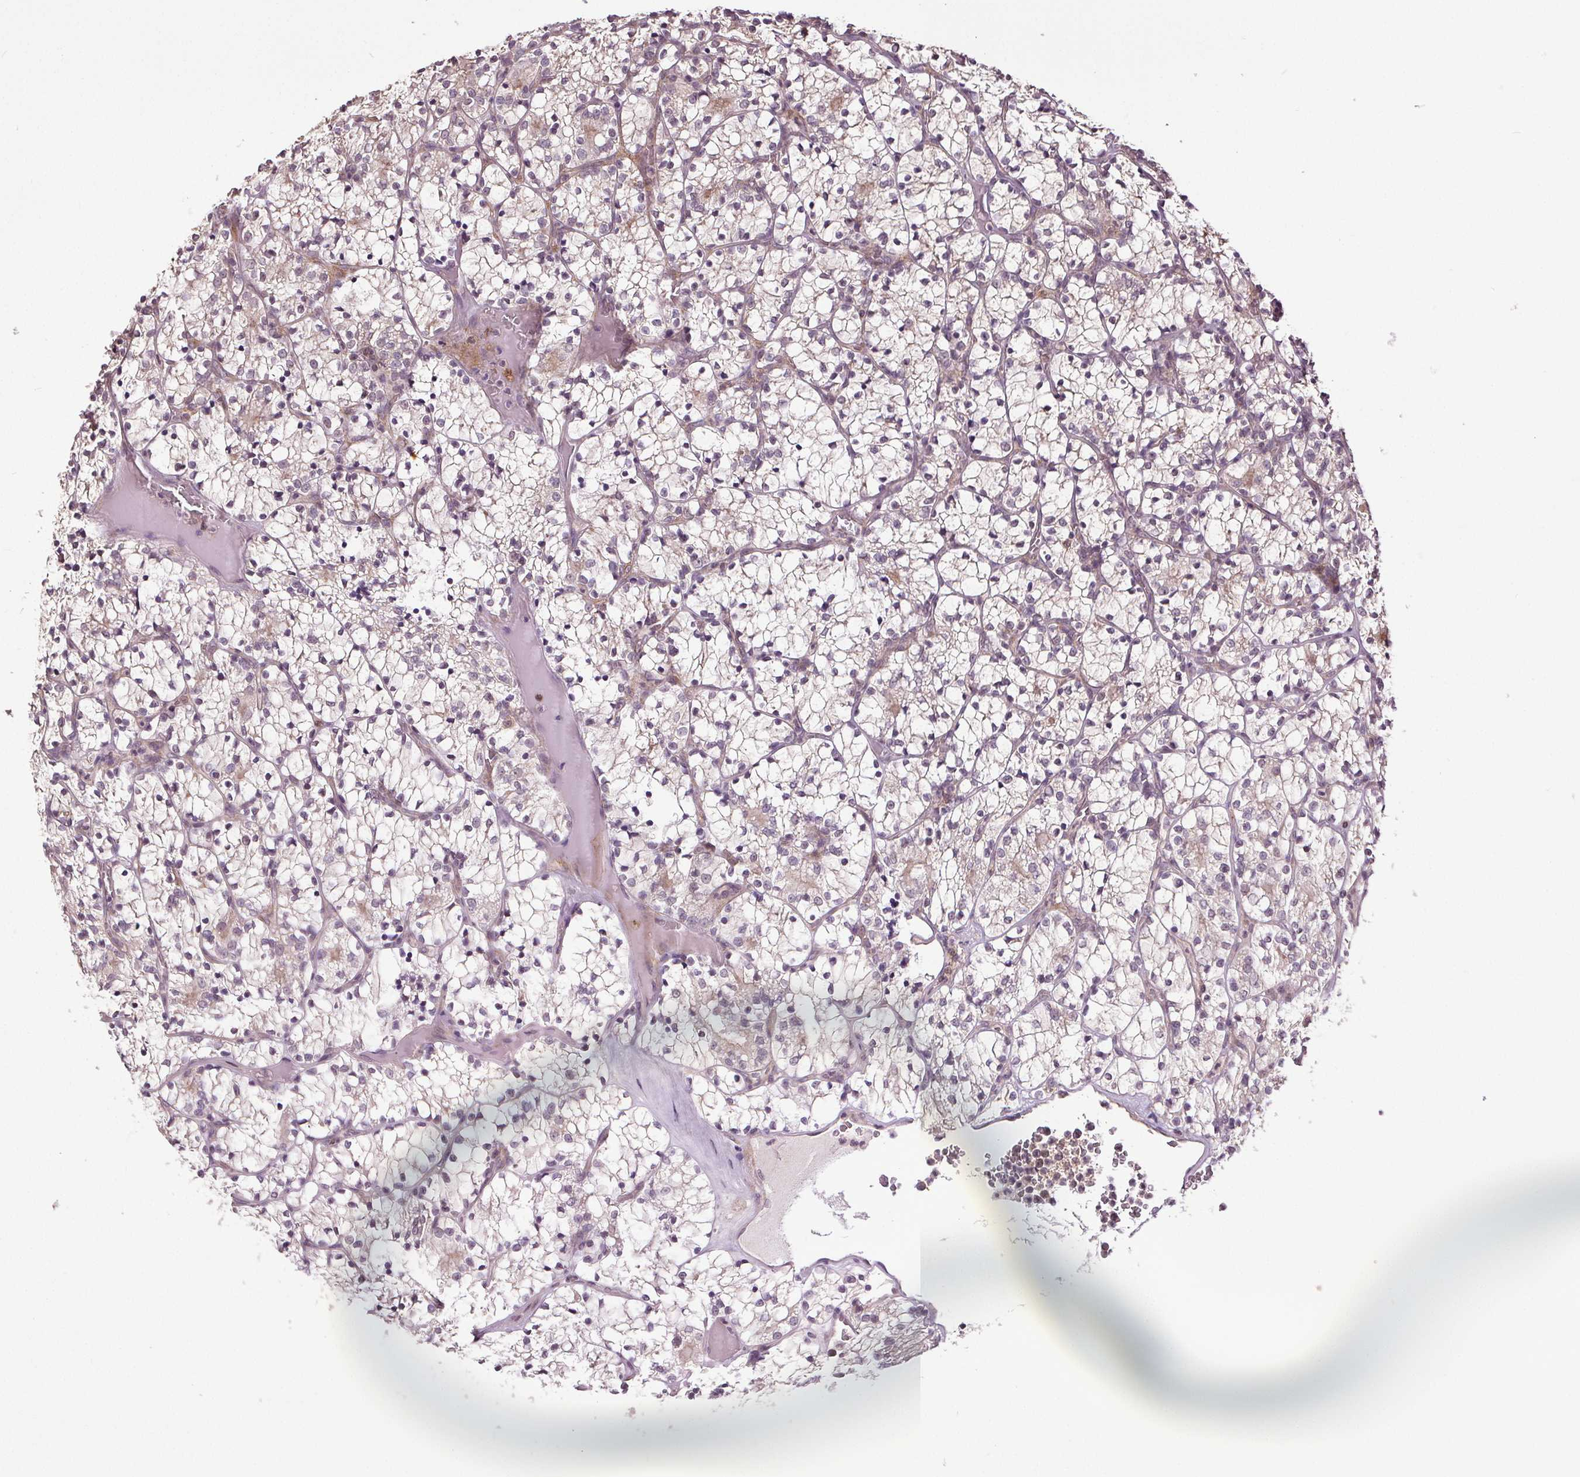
{"staining": {"intensity": "negative", "quantity": "none", "location": "none"}, "tissue": "renal cancer", "cell_type": "Tumor cells", "image_type": "cancer", "snomed": [{"axis": "morphology", "description": "Adenocarcinoma, NOS"}, {"axis": "topography", "description": "Kidney"}], "caption": "Protein analysis of adenocarcinoma (renal) reveals no significant positivity in tumor cells.", "gene": "EPHB3", "patient": {"sex": "female", "age": 69}}